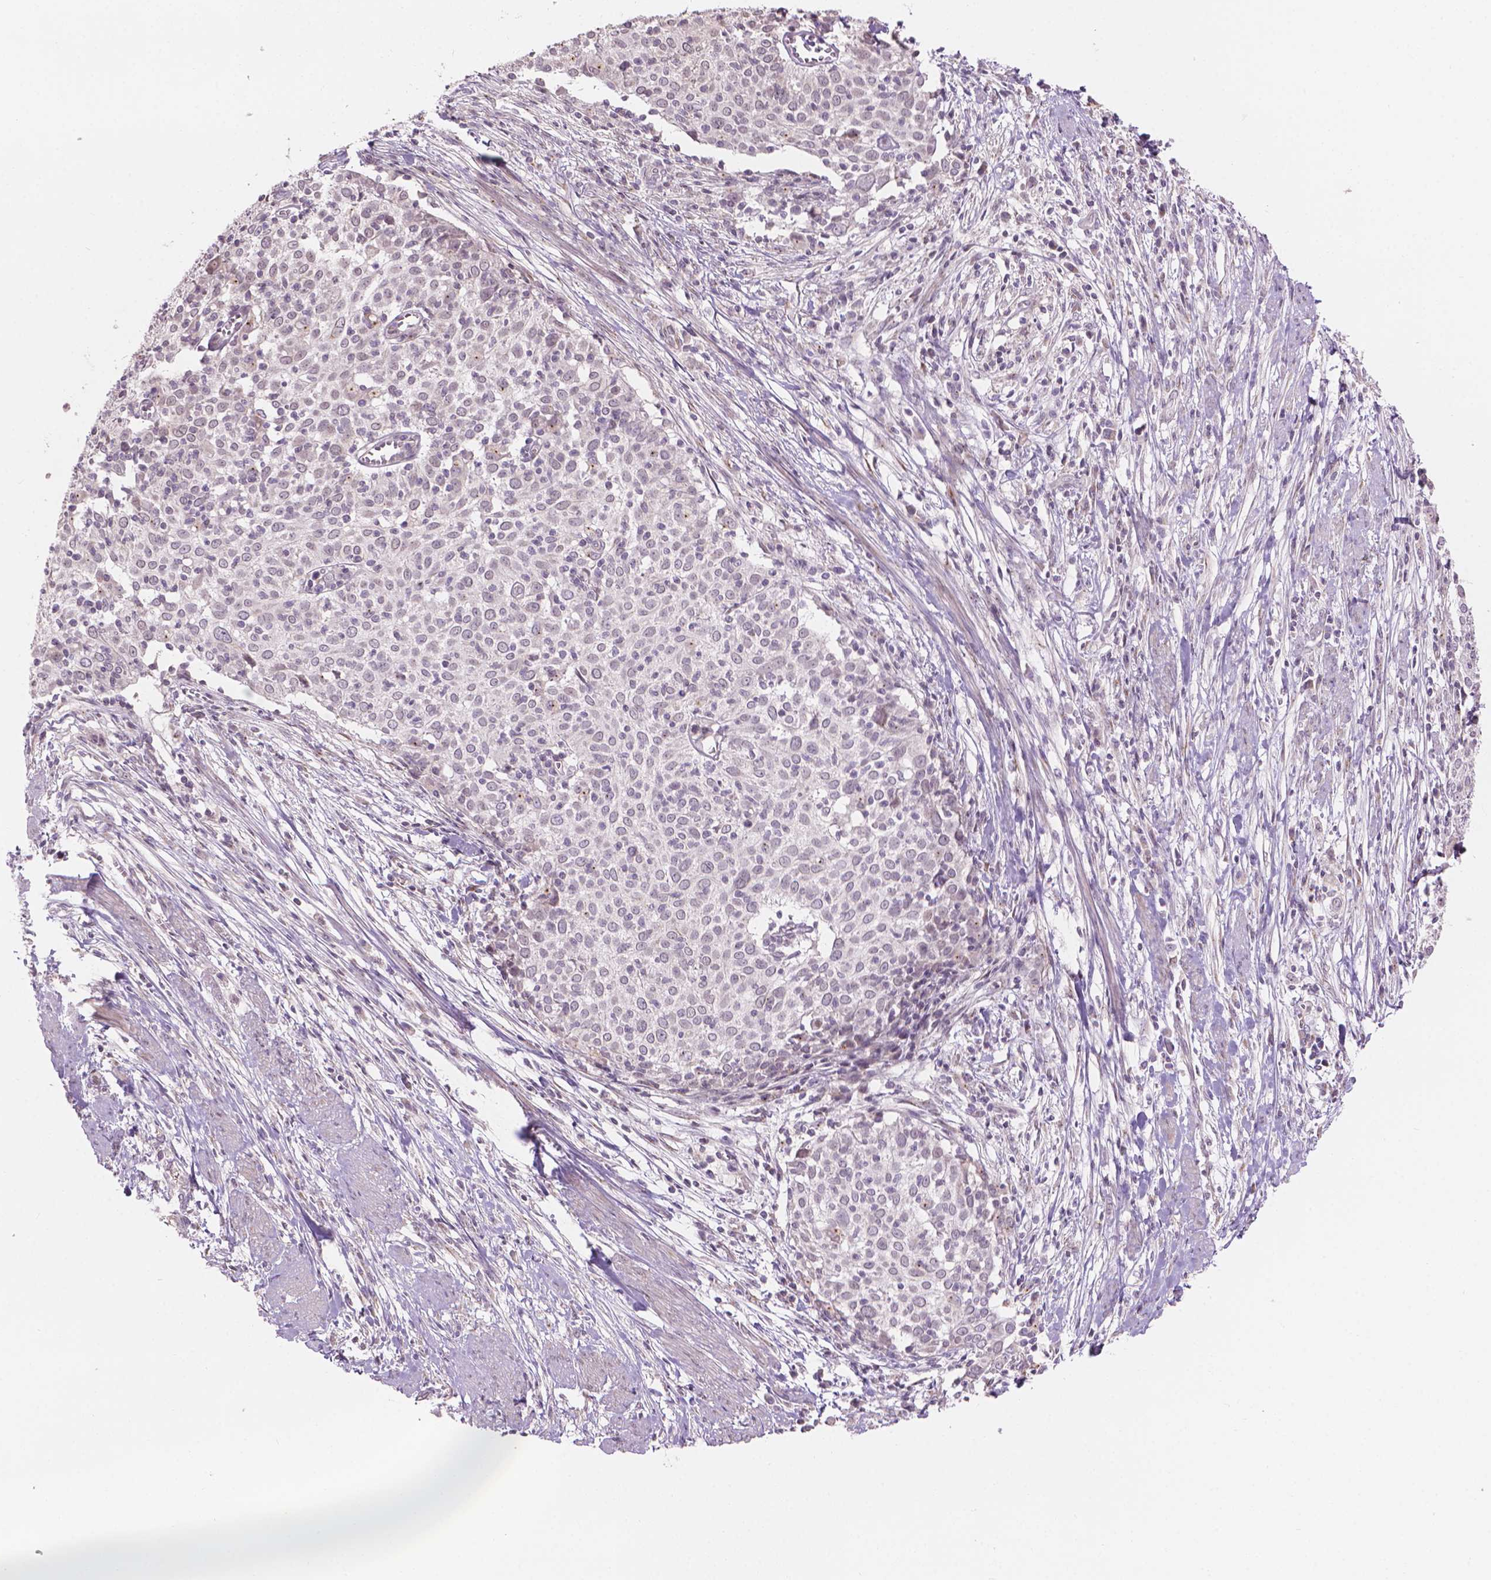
{"staining": {"intensity": "negative", "quantity": "none", "location": "none"}, "tissue": "cervical cancer", "cell_type": "Tumor cells", "image_type": "cancer", "snomed": [{"axis": "morphology", "description": "Squamous cell carcinoma, NOS"}, {"axis": "topography", "description": "Cervix"}], "caption": "Immunohistochemistry (IHC) micrograph of neoplastic tissue: human cervical squamous cell carcinoma stained with DAB exhibits no significant protein positivity in tumor cells.", "gene": "IFFO1", "patient": {"sex": "female", "age": 39}}